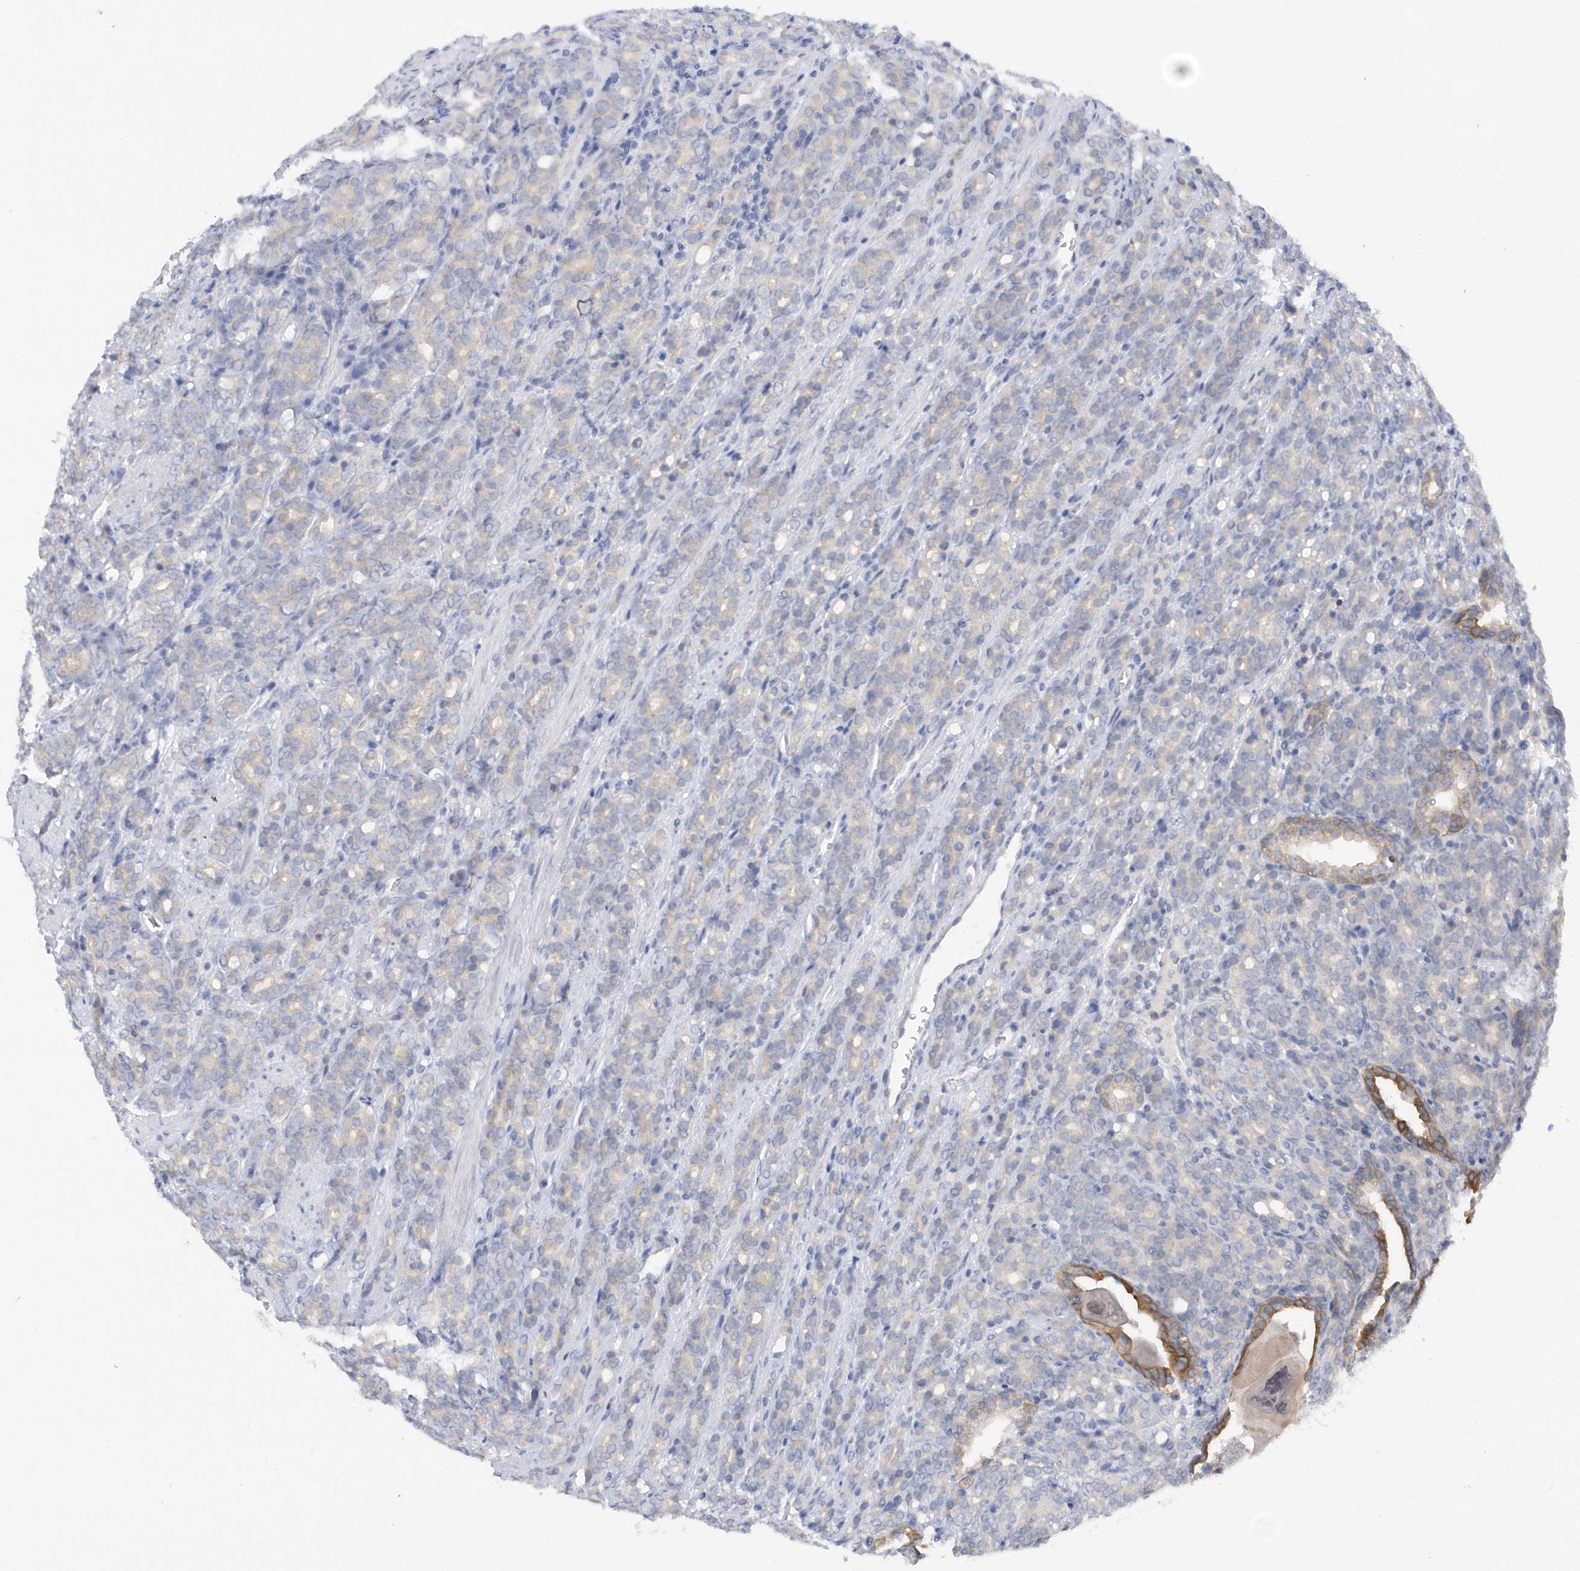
{"staining": {"intensity": "weak", "quantity": "<25%", "location": "cytoplasmic/membranous"}, "tissue": "prostate cancer", "cell_type": "Tumor cells", "image_type": "cancer", "snomed": [{"axis": "morphology", "description": "Adenocarcinoma, High grade"}, {"axis": "topography", "description": "Prostate"}], "caption": "DAB (3,3'-diaminobenzidine) immunohistochemical staining of prostate cancer displays no significant positivity in tumor cells.", "gene": "RPE", "patient": {"sex": "male", "age": 62}}